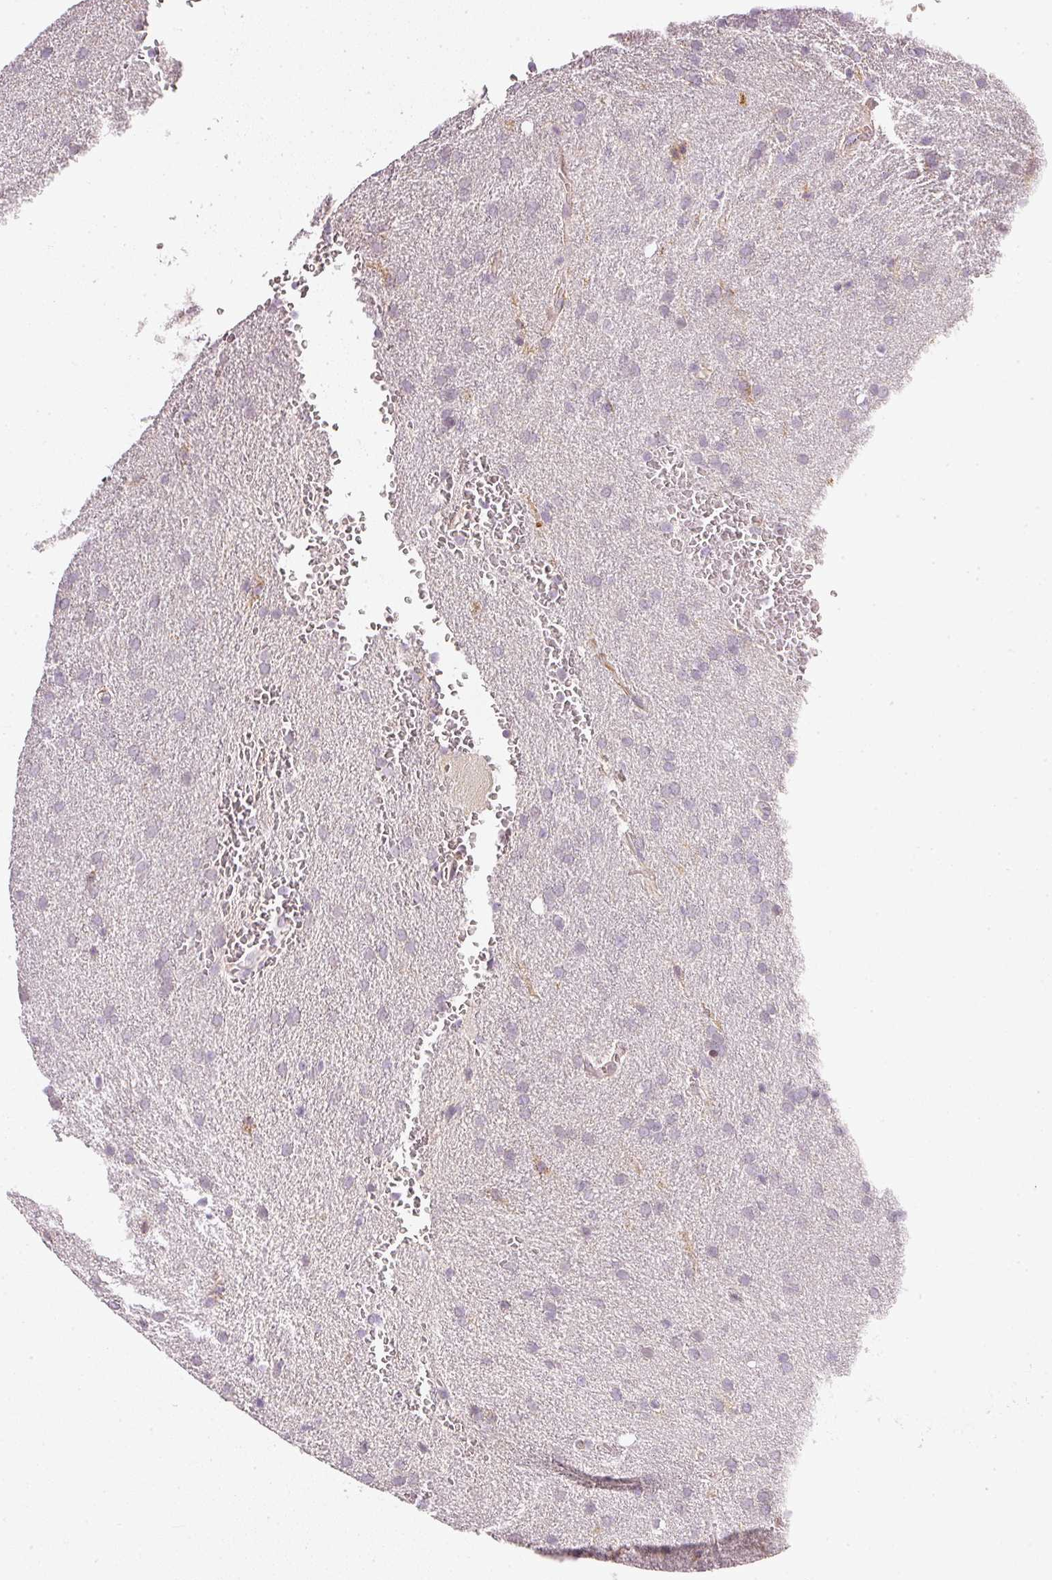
{"staining": {"intensity": "negative", "quantity": "none", "location": "none"}, "tissue": "glioma", "cell_type": "Tumor cells", "image_type": "cancer", "snomed": [{"axis": "morphology", "description": "Glioma, malignant, Low grade"}, {"axis": "topography", "description": "Brain"}], "caption": "Immunohistochemistry (IHC) image of glioma stained for a protein (brown), which reveals no staining in tumor cells.", "gene": "NRDE2", "patient": {"sex": "female", "age": 33}}